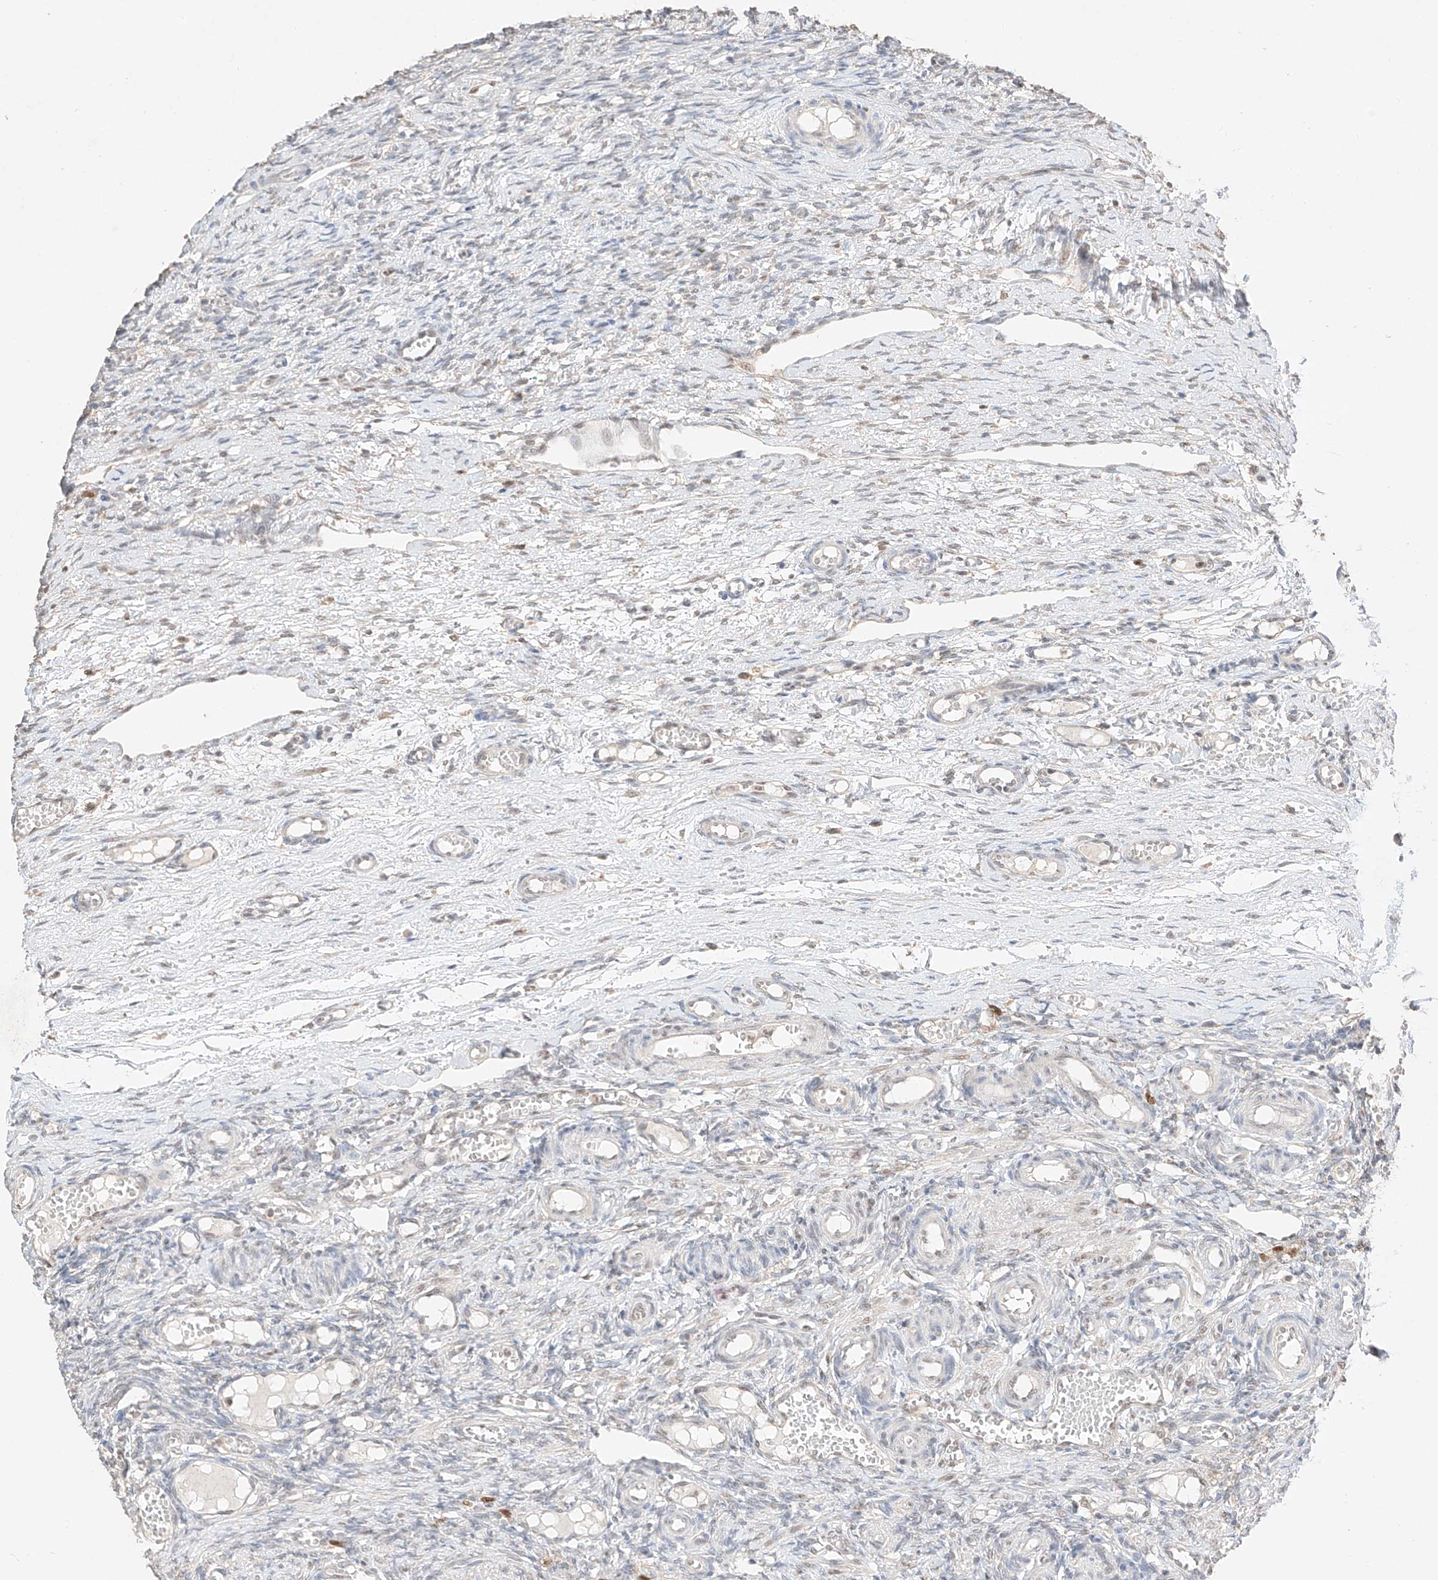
{"staining": {"intensity": "negative", "quantity": "none", "location": "none"}, "tissue": "ovary", "cell_type": "Ovarian stroma cells", "image_type": "normal", "snomed": [{"axis": "morphology", "description": "Adenocarcinoma, NOS"}, {"axis": "topography", "description": "Endometrium"}], "caption": "Ovarian stroma cells are negative for protein expression in unremarkable human ovary. (DAB (3,3'-diaminobenzidine) IHC with hematoxylin counter stain).", "gene": "APIP", "patient": {"sex": "female", "age": 32}}